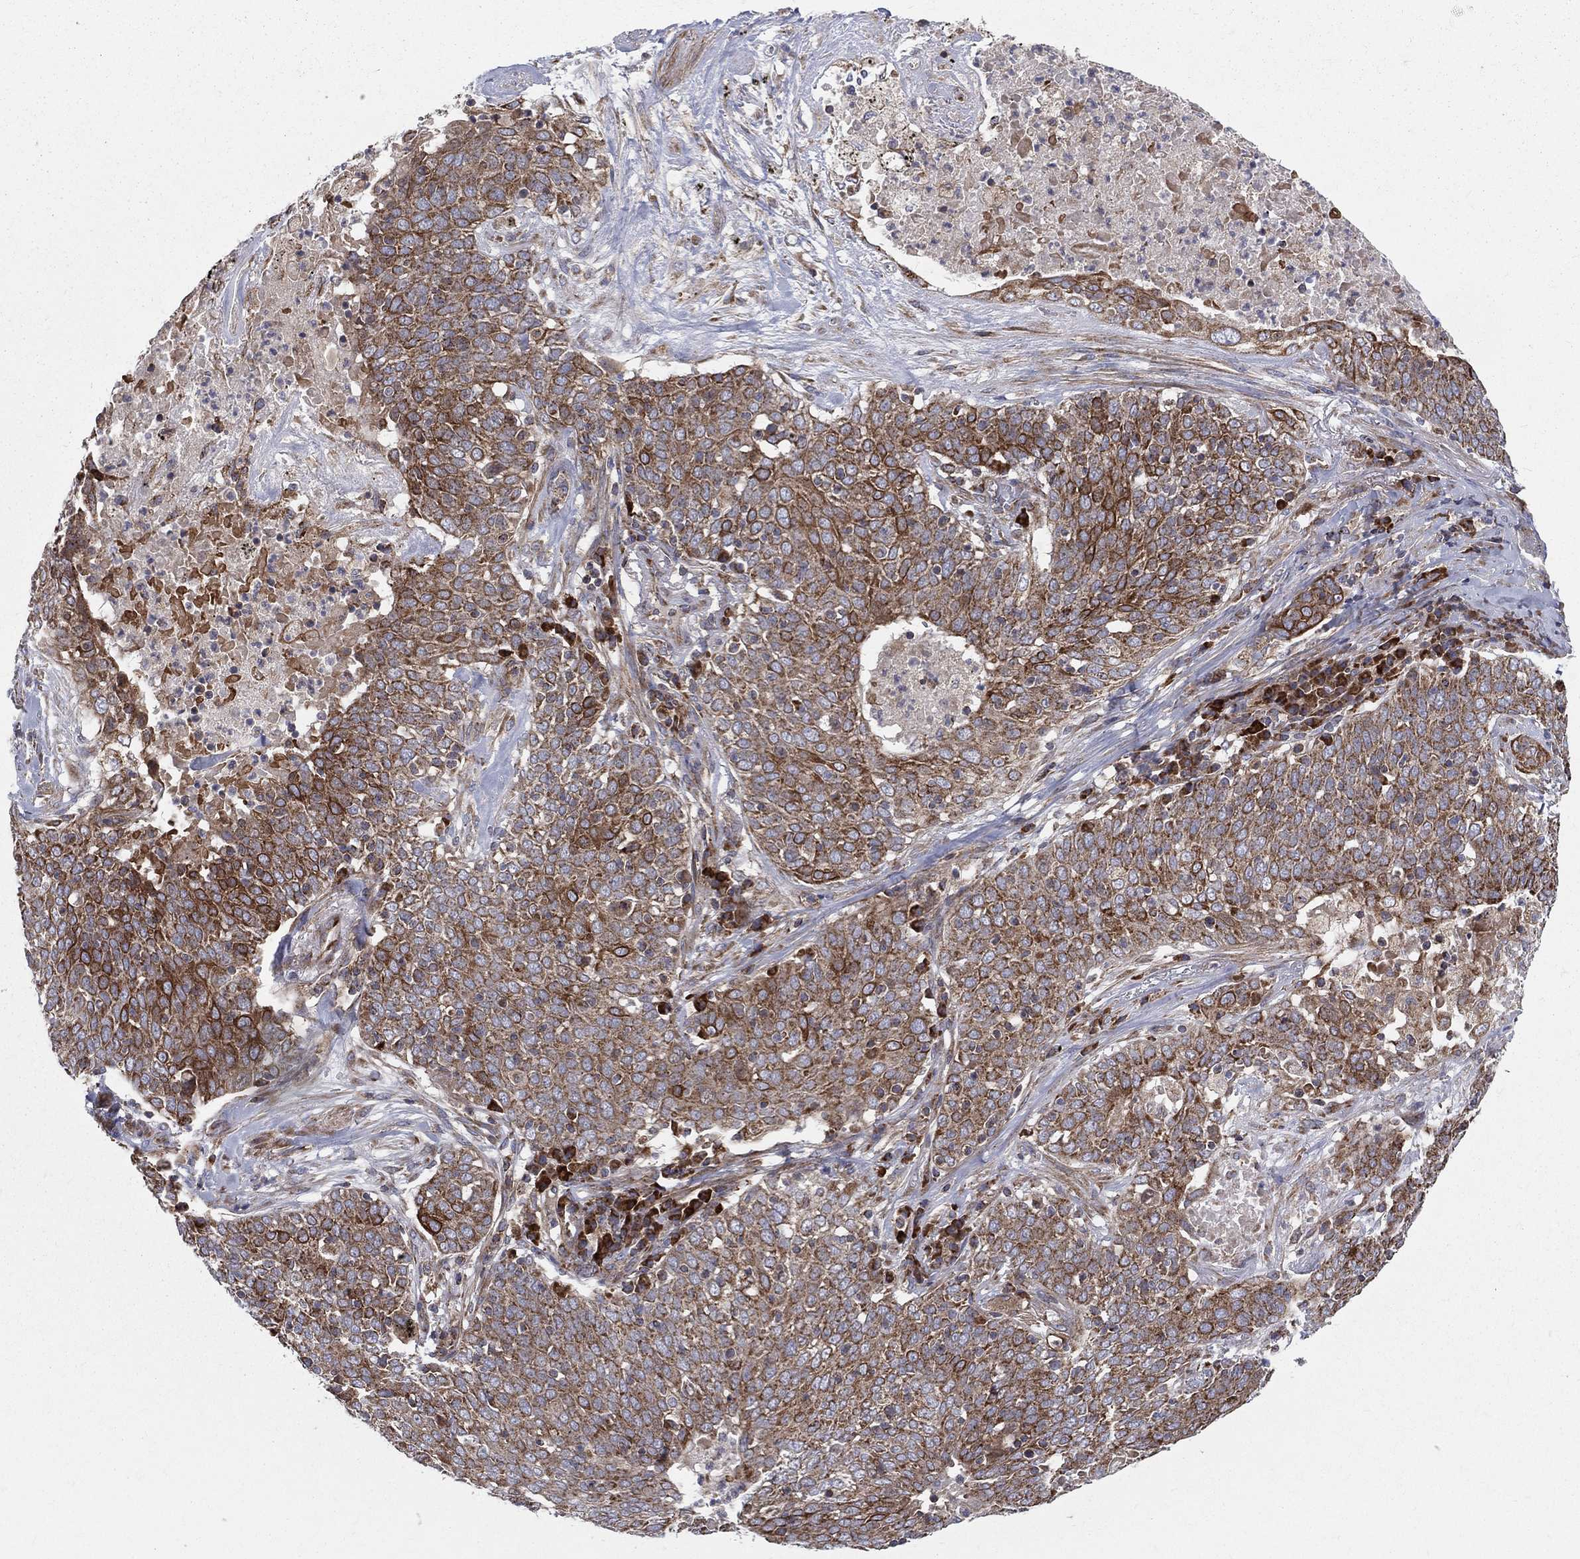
{"staining": {"intensity": "moderate", "quantity": ">75%", "location": "cytoplasmic/membranous"}, "tissue": "lung cancer", "cell_type": "Tumor cells", "image_type": "cancer", "snomed": [{"axis": "morphology", "description": "Squamous cell carcinoma, NOS"}, {"axis": "topography", "description": "Lung"}], "caption": "There is medium levels of moderate cytoplasmic/membranous expression in tumor cells of lung cancer (squamous cell carcinoma), as demonstrated by immunohistochemical staining (brown color).", "gene": "MIX23", "patient": {"sex": "male", "age": 82}}